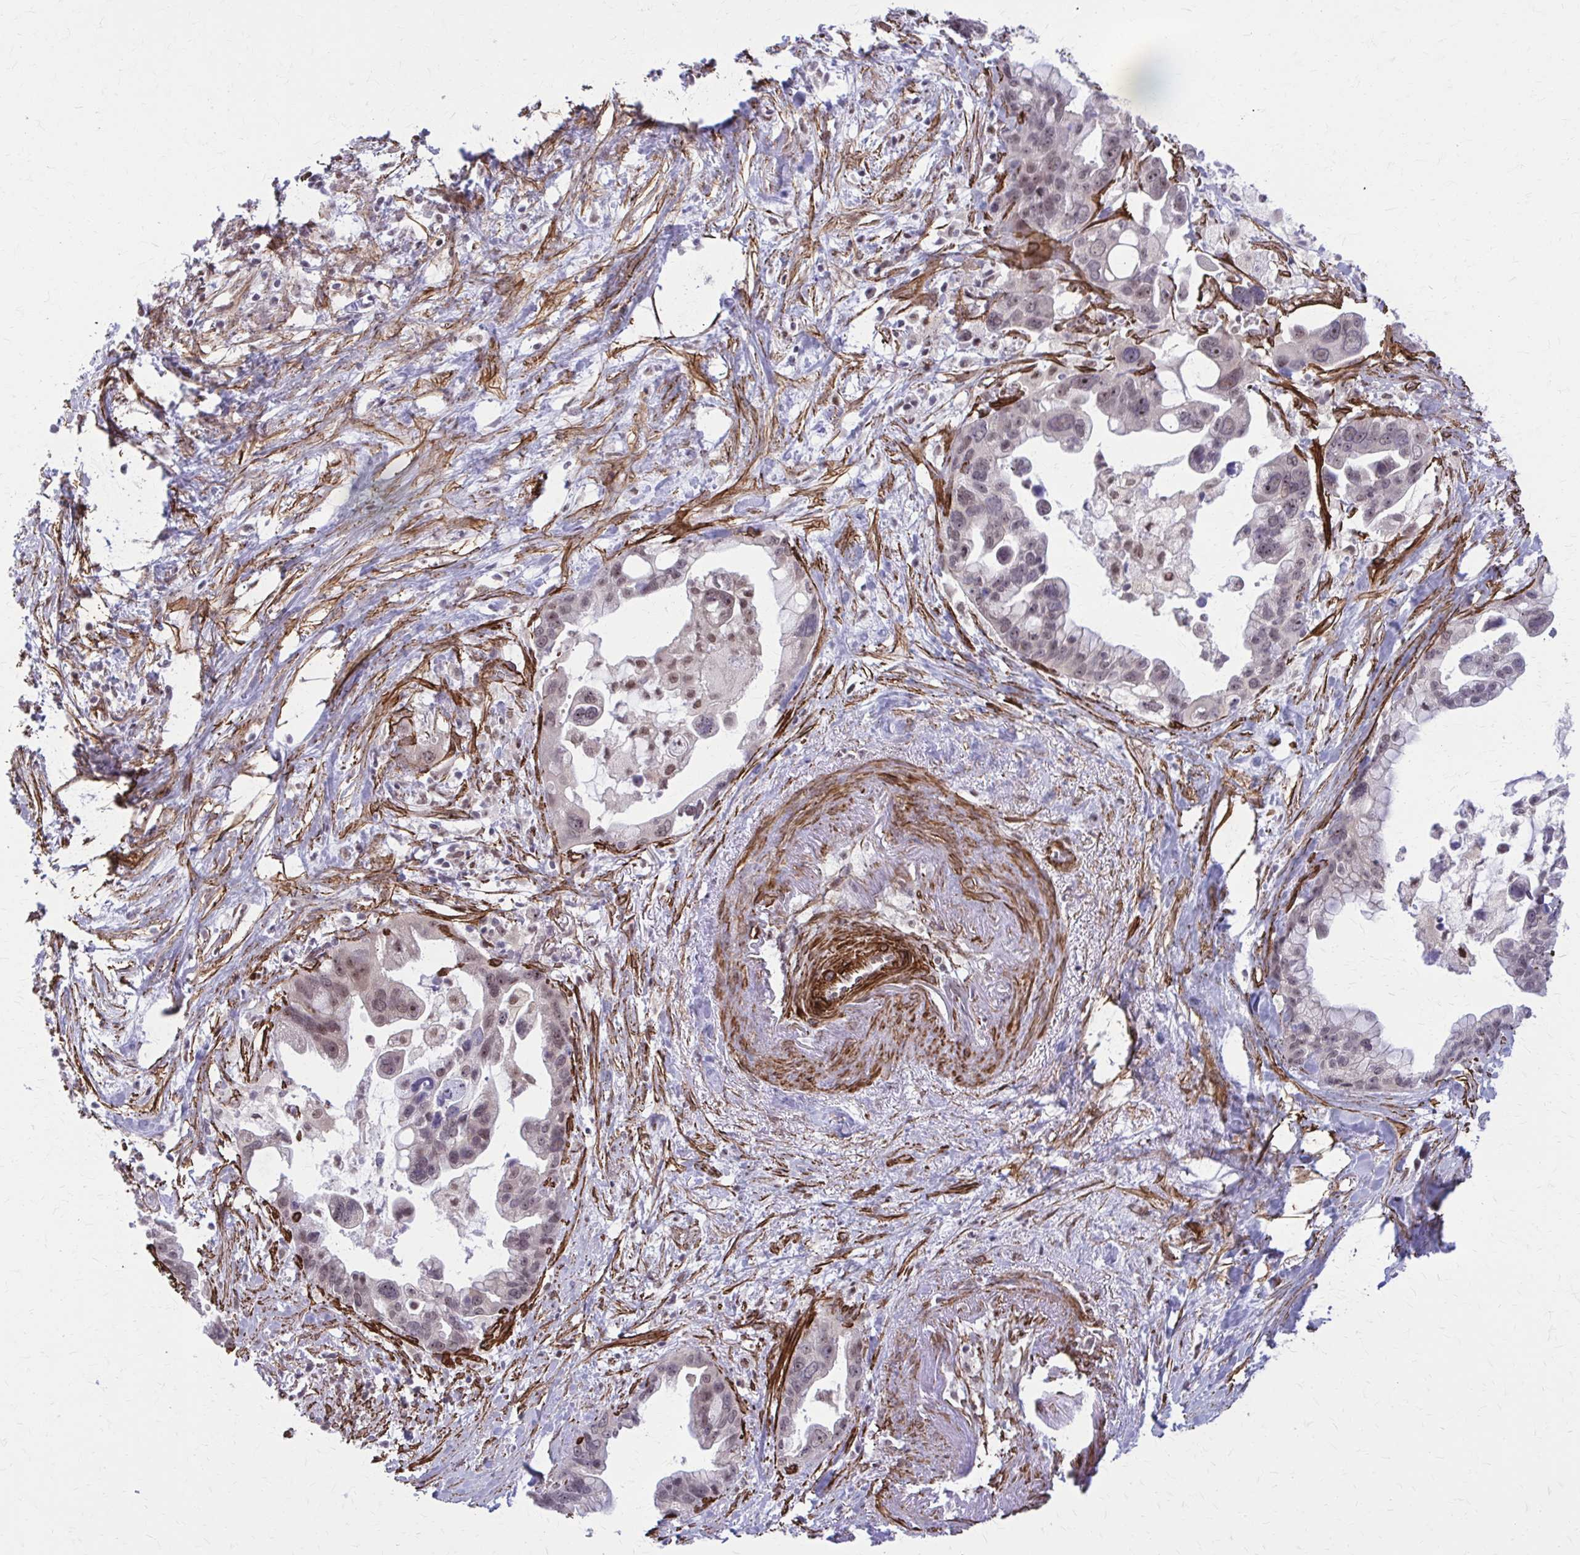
{"staining": {"intensity": "weak", "quantity": "25%-75%", "location": "nuclear"}, "tissue": "pancreatic cancer", "cell_type": "Tumor cells", "image_type": "cancer", "snomed": [{"axis": "morphology", "description": "Adenocarcinoma, NOS"}, {"axis": "topography", "description": "Pancreas"}], "caption": "Pancreatic cancer stained with a brown dye shows weak nuclear positive staining in about 25%-75% of tumor cells.", "gene": "NRBF2", "patient": {"sex": "female", "age": 83}}